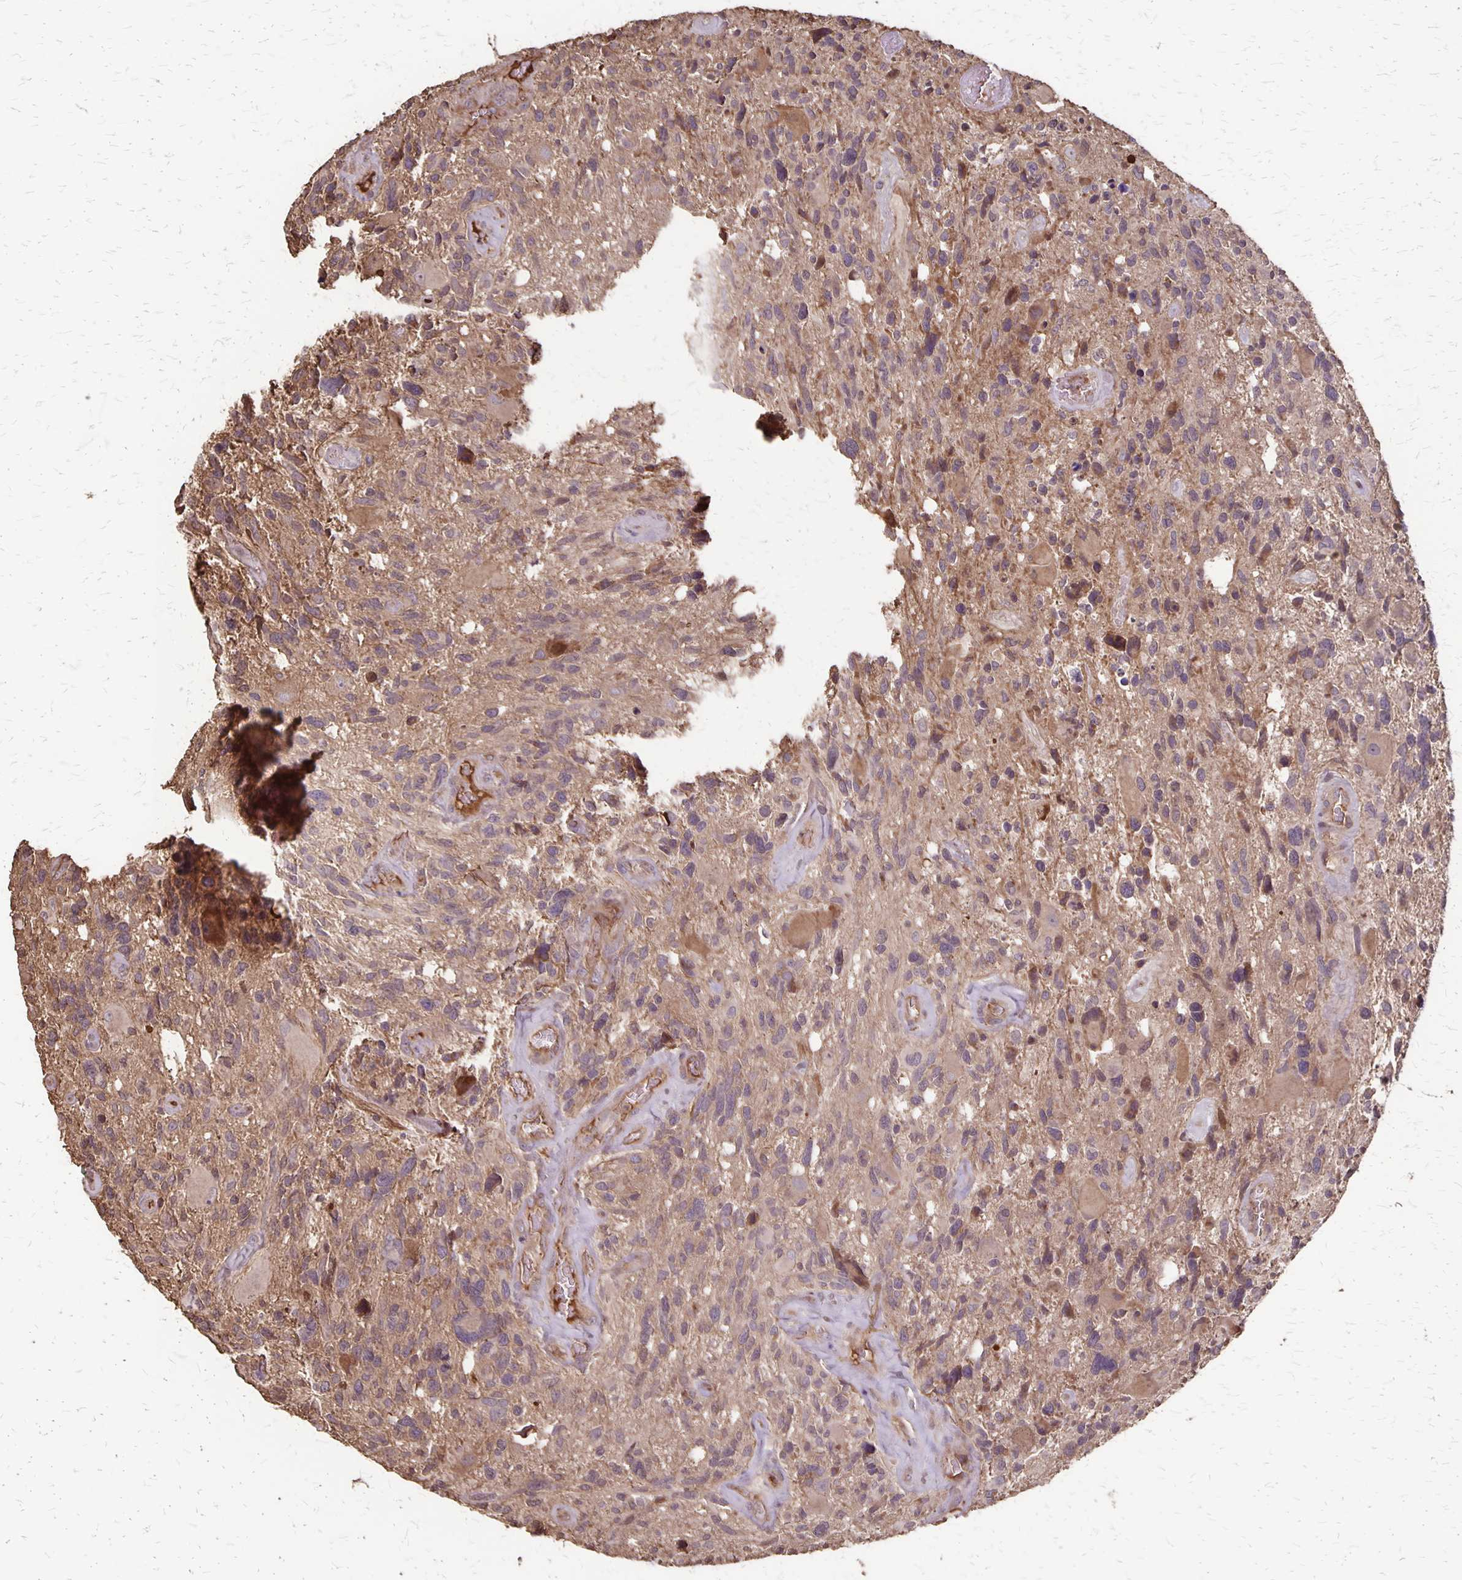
{"staining": {"intensity": "weak", "quantity": ">75%", "location": "cytoplasmic/membranous"}, "tissue": "glioma", "cell_type": "Tumor cells", "image_type": "cancer", "snomed": [{"axis": "morphology", "description": "Glioma, malignant, High grade"}, {"axis": "topography", "description": "Brain"}], "caption": "This micrograph reveals immunohistochemistry staining of human glioma, with low weak cytoplasmic/membranous positivity in about >75% of tumor cells.", "gene": "PROM2", "patient": {"sex": "male", "age": 49}}